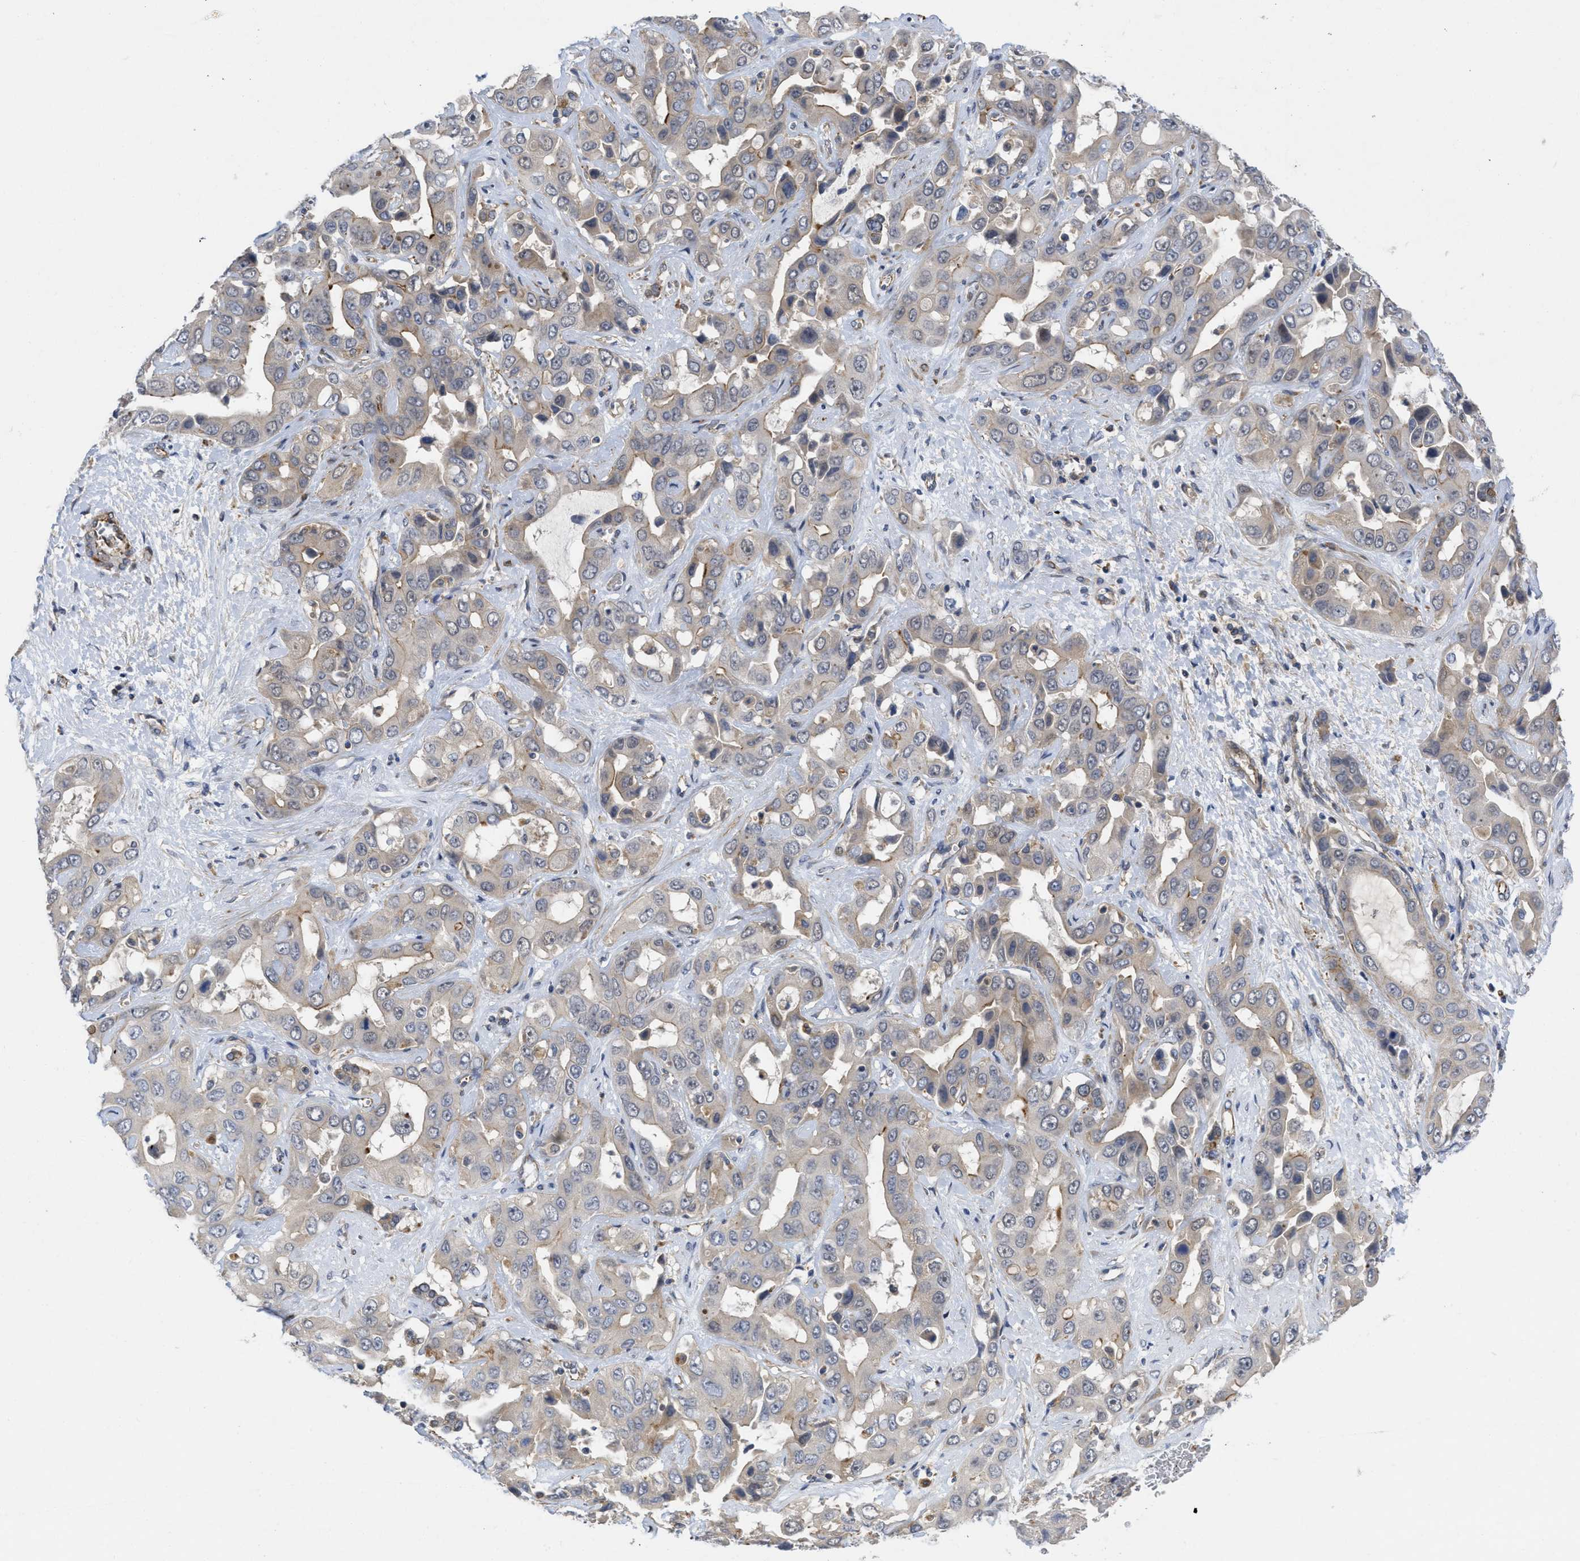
{"staining": {"intensity": "moderate", "quantity": "<25%", "location": "cytoplasmic/membranous"}, "tissue": "liver cancer", "cell_type": "Tumor cells", "image_type": "cancer", "snomed": [{"axis": "morphology", "description": "Cholangiocarcinoma"}, {"axis": "topography", "description": "Liver"}], "caption": "Protein analysis of liver cholangiocarcinoma tissue demonstrates moderate cytoplasmic/membranous positivity in approximately <25% of tumor cells.", "gene": "ARHGEF26", "patient": {"sex": "female", "age": 52}}